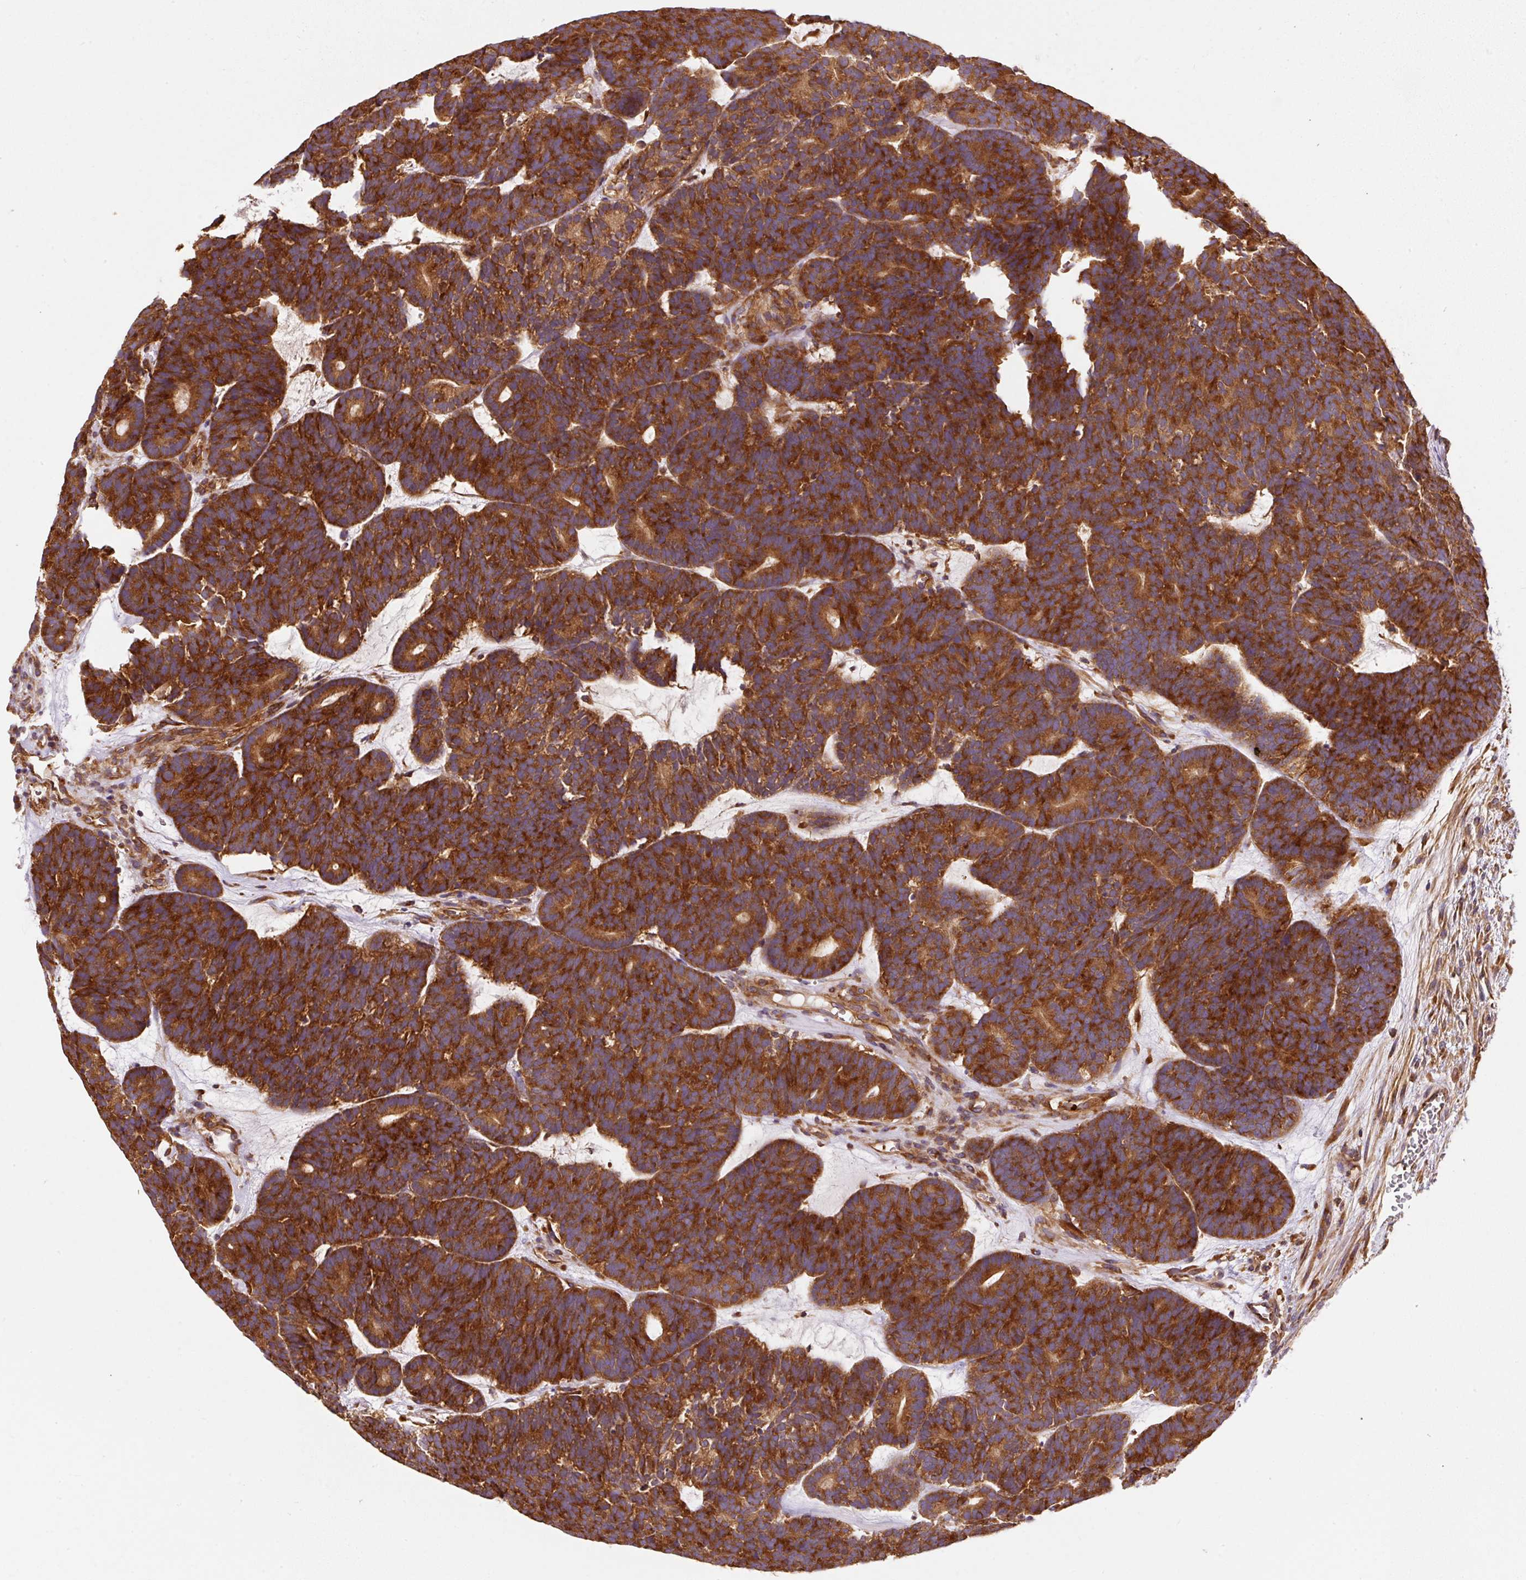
{"staining": {"intensity": "strong", "quantity": ">75%", "location": "cytoplasmic/membranous"}, "tissue": "head and neck cancer", "cell_type": "Tumor cells", "image_type": "cancer", "snomed": [{"axis": "morphology", "description": "Adenocarcinoma, NOS"}, {"axis": "topography", "description": "Head-Neck"}], "caption": "The immunohistochemical stain labels strong cytoplasmic/membranous positivity in tumor cells of head and neck cancer tissue. Immunohistochemistry stains the protein in brown and the nuclei are stained blue.", "gene": "EIF2S2", "patient": {"sex": "female", "age": 81}}